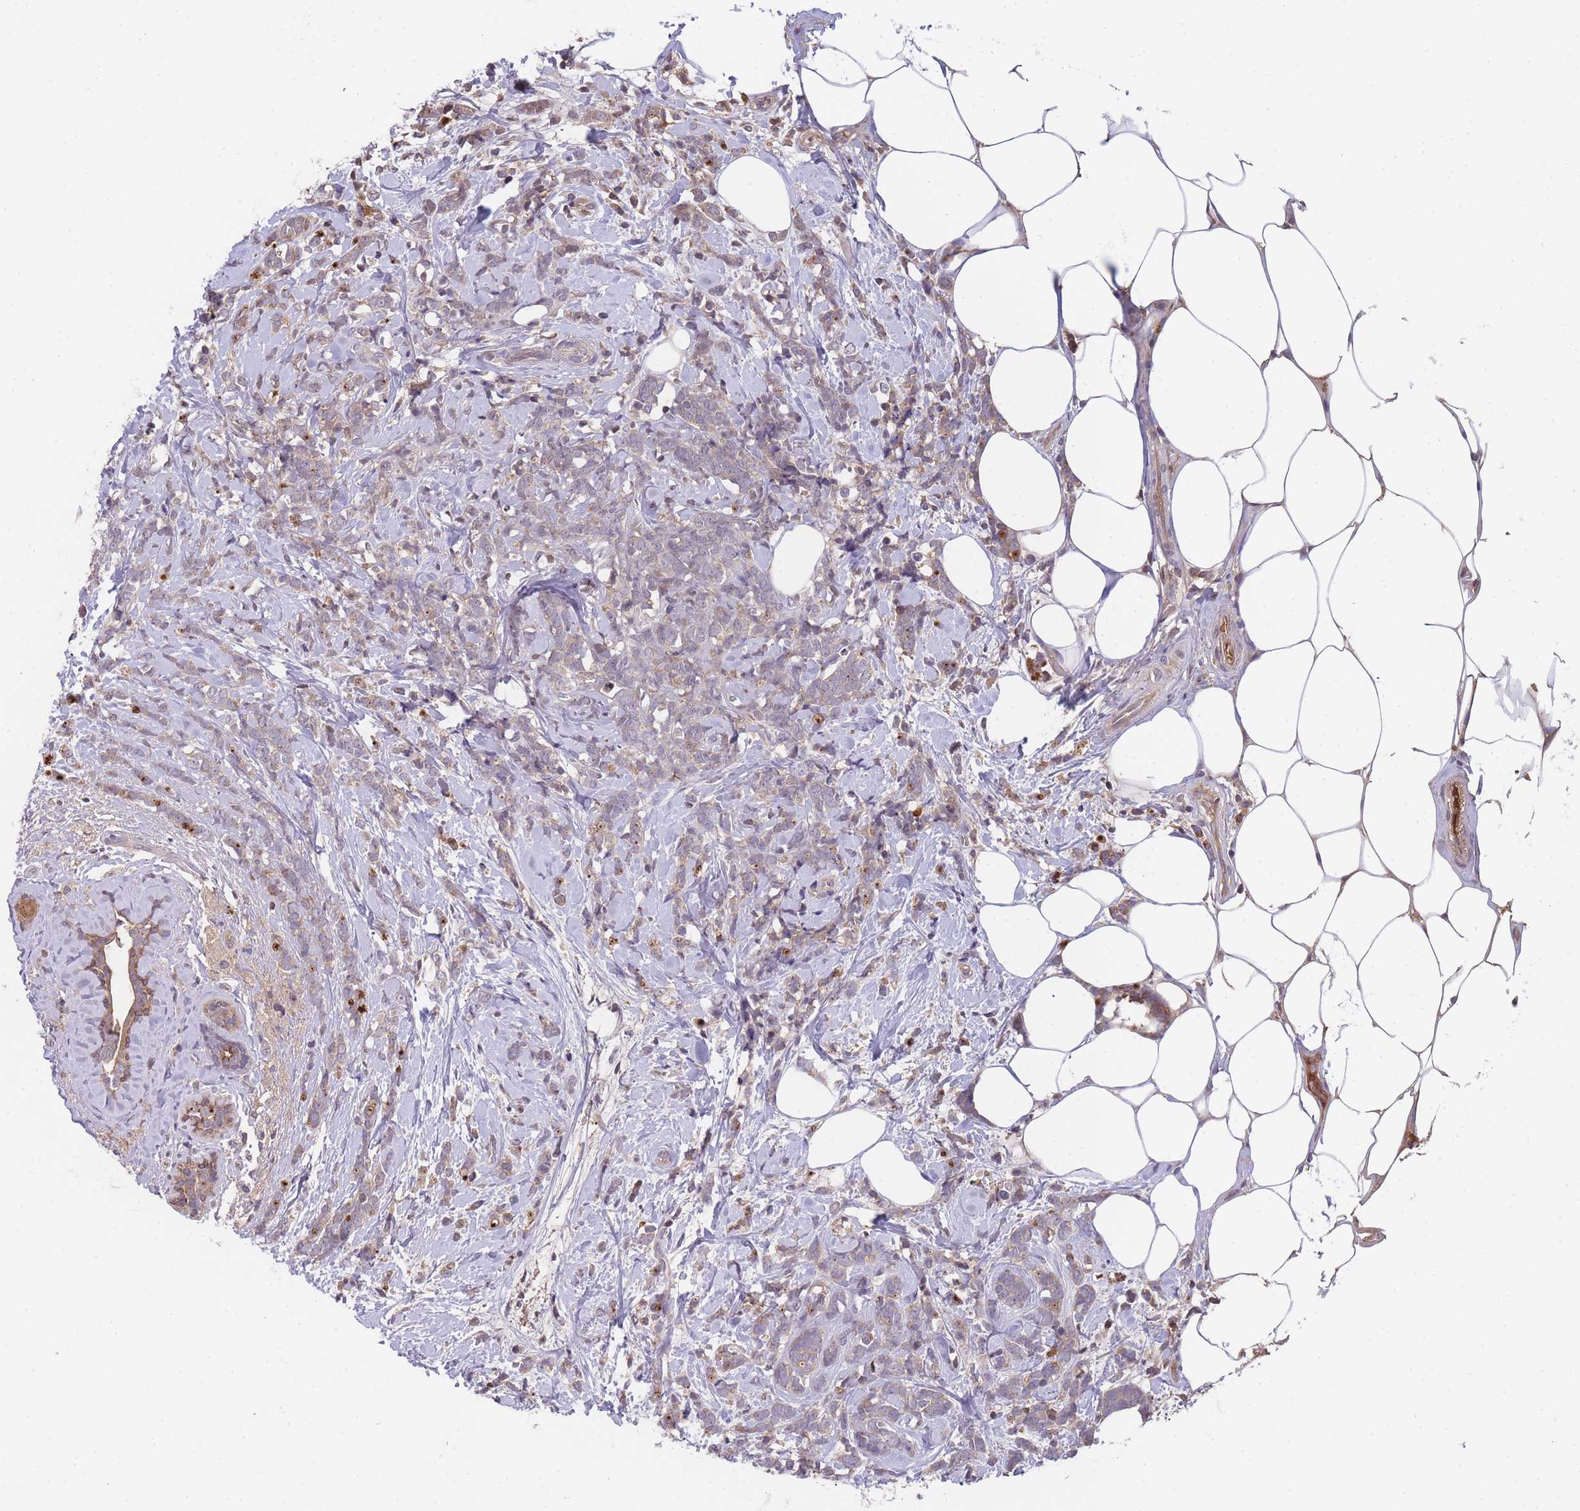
{"staining": {"intensity": "moderate", "quantity": "<25%", "location": "cytoplasmic/membranous"}, "tissue": "breast cancer", "cell_type": "Tumor cells", "image_type": "cancer", "snomed": [{"axis": "morphology", "description": "Lobular carcinoma"}, {"axis": "topography", "description": "Breast"}], "caption": "High-power microscopy captured an IHC photomicrograph of breast cancer, revealing moderate cytoplasmic/membranous staining in about <25% of tumor cells.", "gene": "RALGDS", "patient": {"sex": "female", "age": 58}}